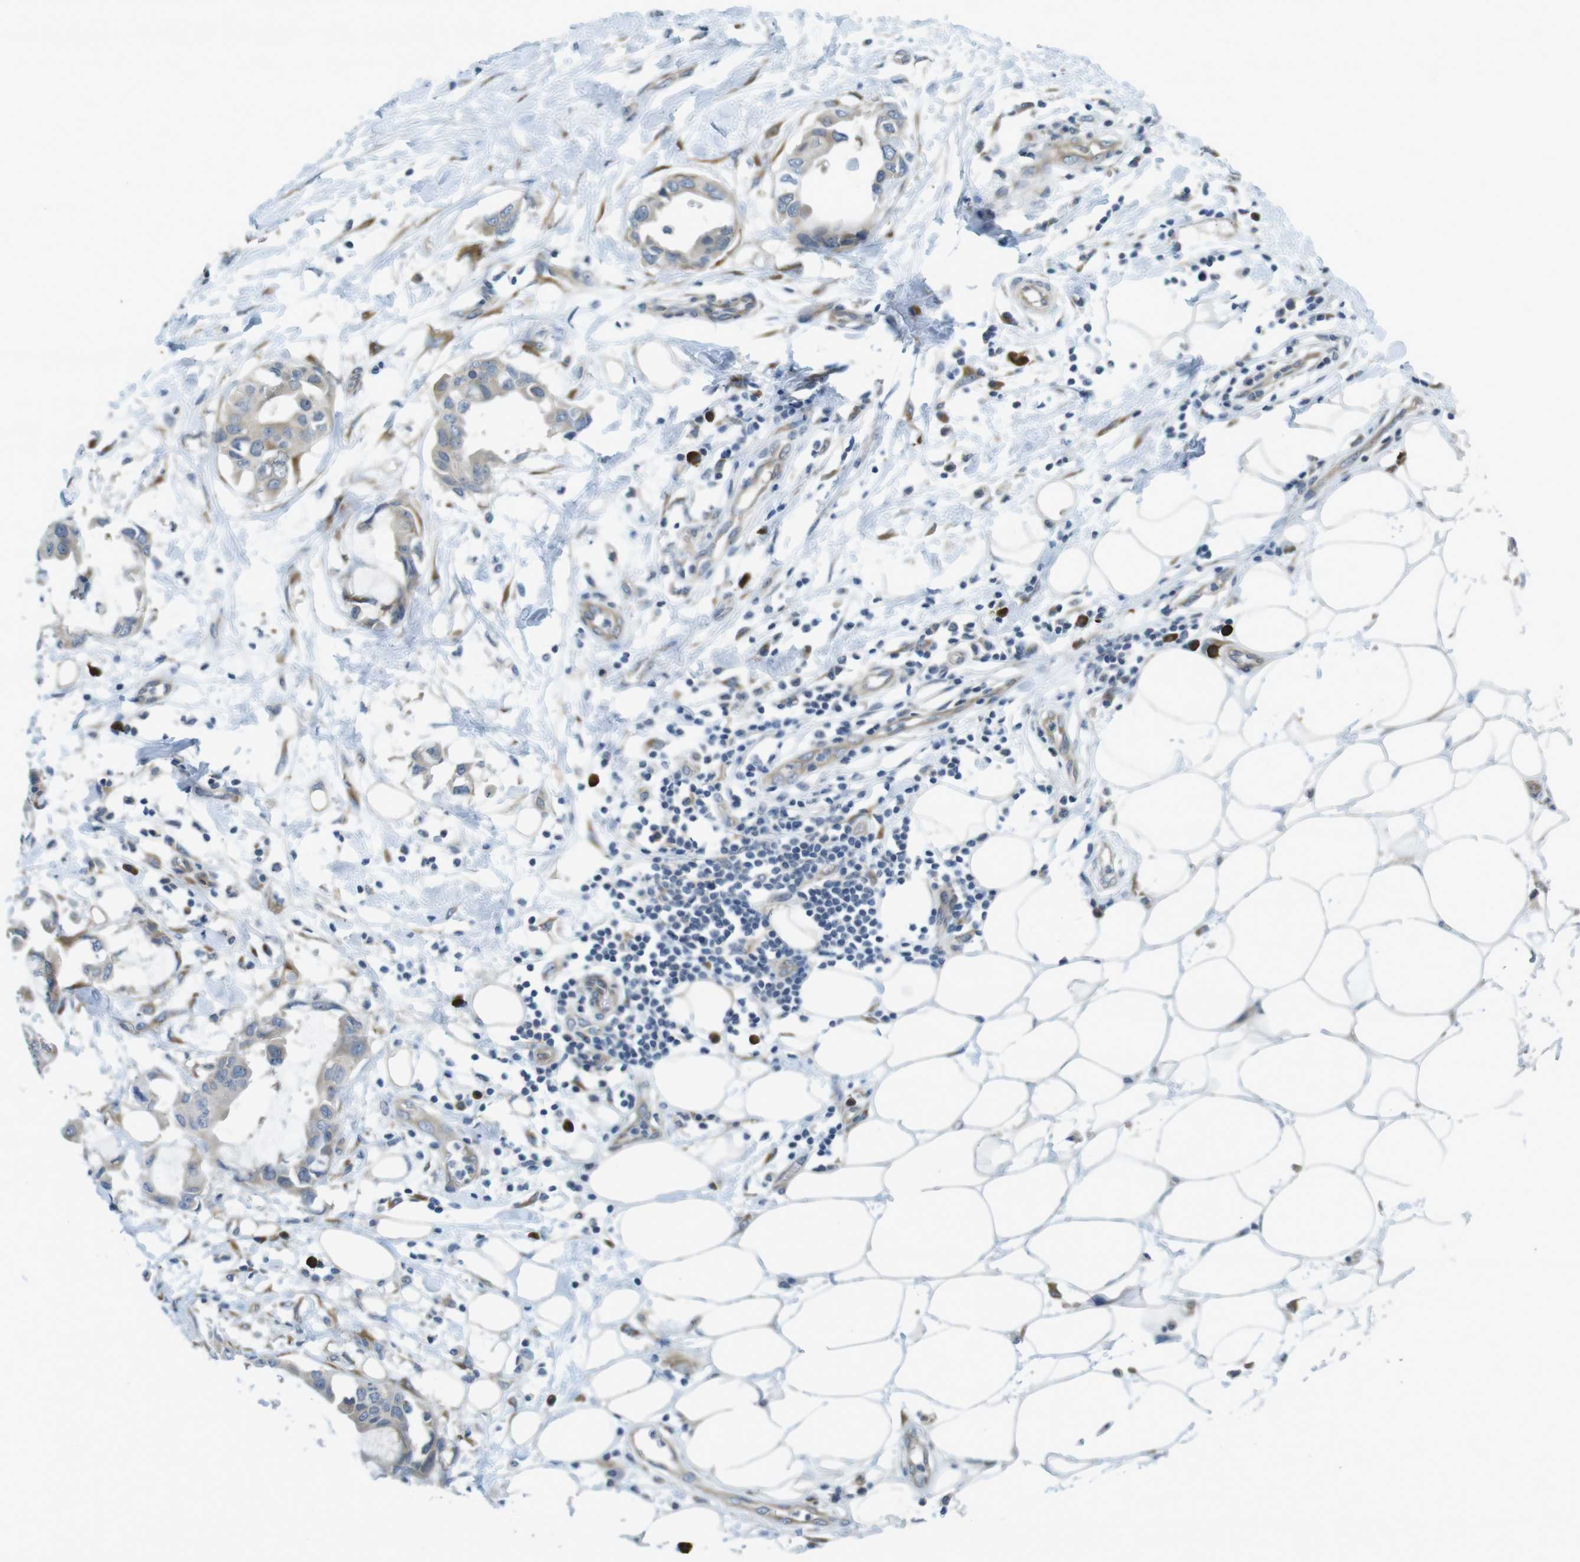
{"staining": {"intensity": "weak", "quantity": "25%-75%", "location": "cytoplasmic/membranous"}, "tissue": "breast cancer", "cell_type": "Tumor cells", "image_type": "cancer", "snomed": [{"axis": "morphology", "description": "Duct carcinoma"}, {"axis": "topography", "description": "Breast"}], "caption": "Protein expression analysis of breast cancer exhibits weak cytoplasmic/membranous expression in about 25%-75% of tumor cells. The staining was performed using DAB to visualize the protein expression in brown, while the nuclei were stained in blue with hematoxylin (Magnification: 20x).", "gene": "FLCN", "patient": {"sex": "female", "age": 40}}